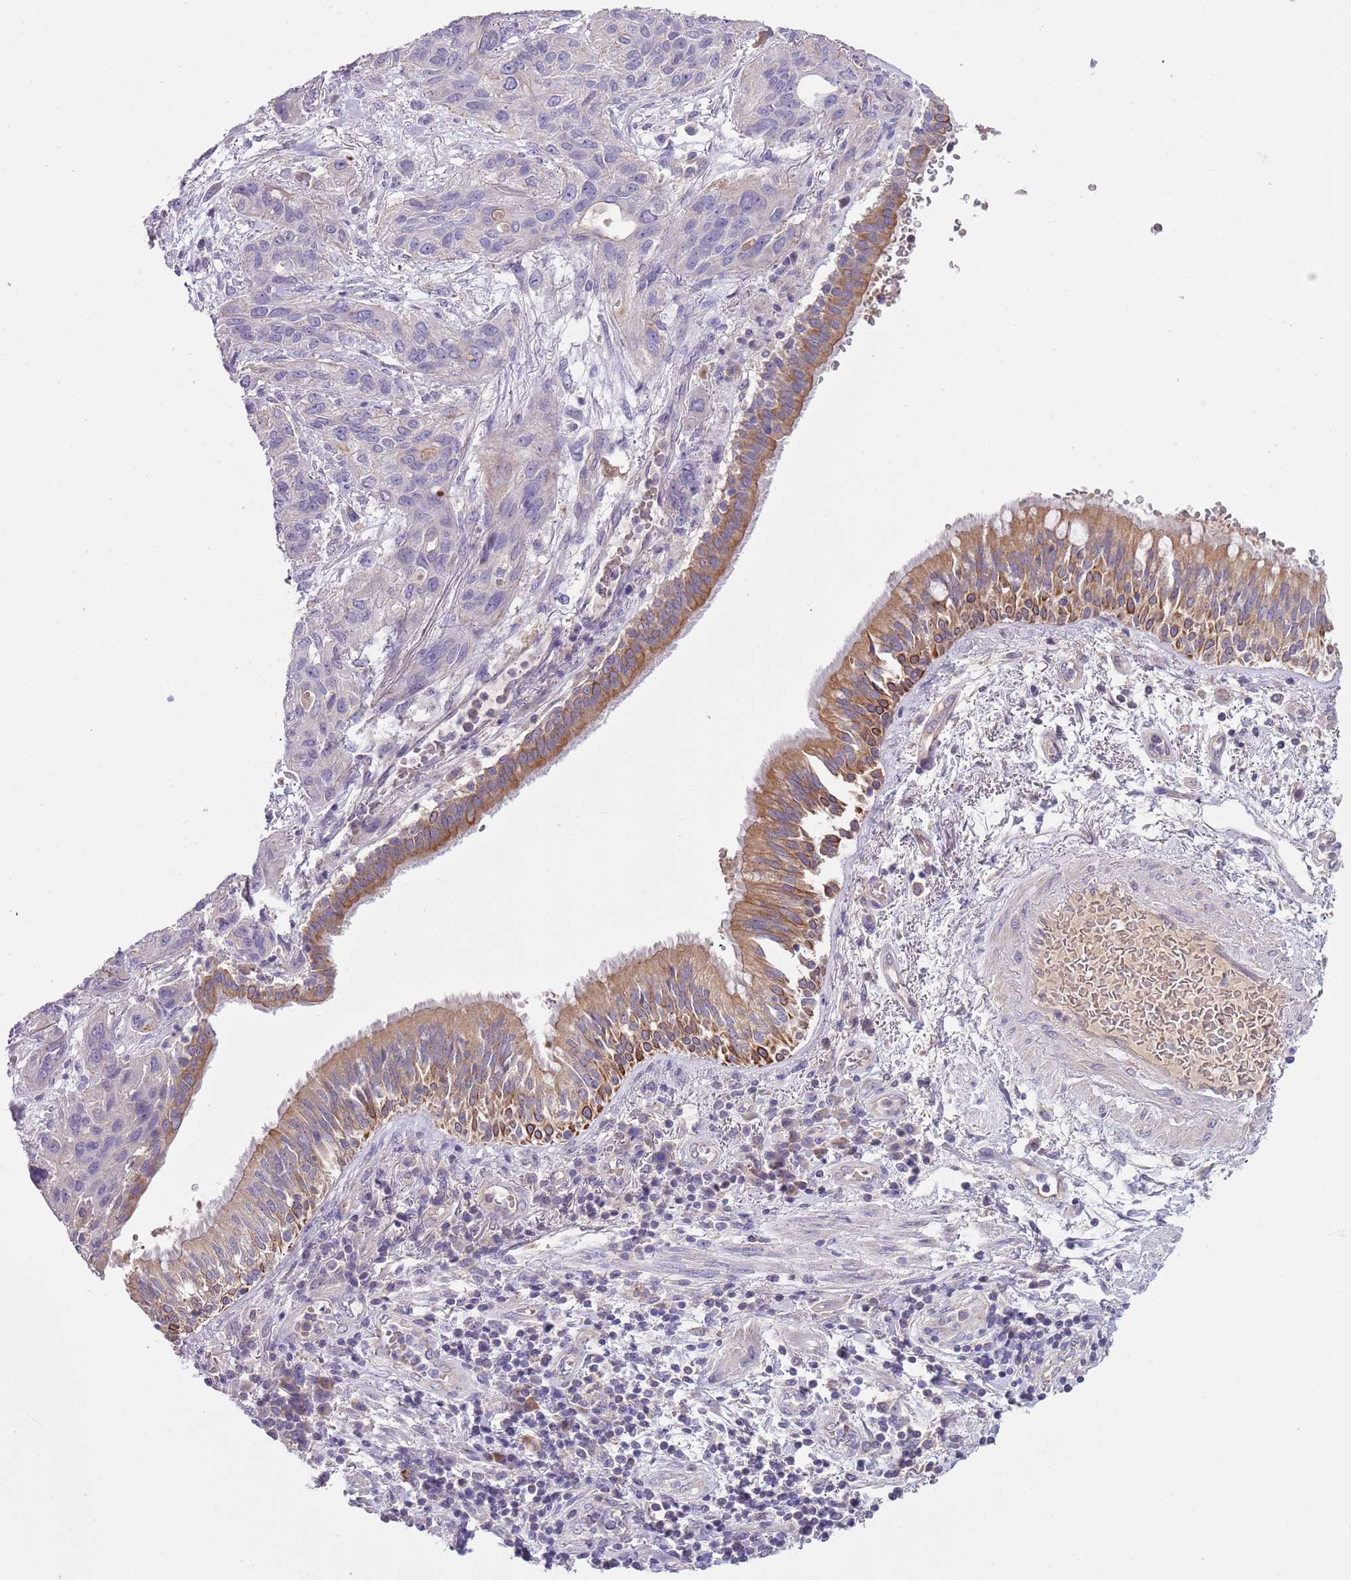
{"staining": {"intensity": "negative", "quantity": "none", "location": "none"}, "tissue": "lung cancer", "cell_type": "Tumor cells", "image_type": "cancer", "snomed": [{"axis": "morphology", "description": "Squamous cell carcinoma, NOS"}, {"axis": "topography", "description": "Lung"}], "caption": "Protein analysis of lung cancer shows no significant staining in tumor cells.", "gene": "HES3", "patient": {"sex": "female", "age": 70}}